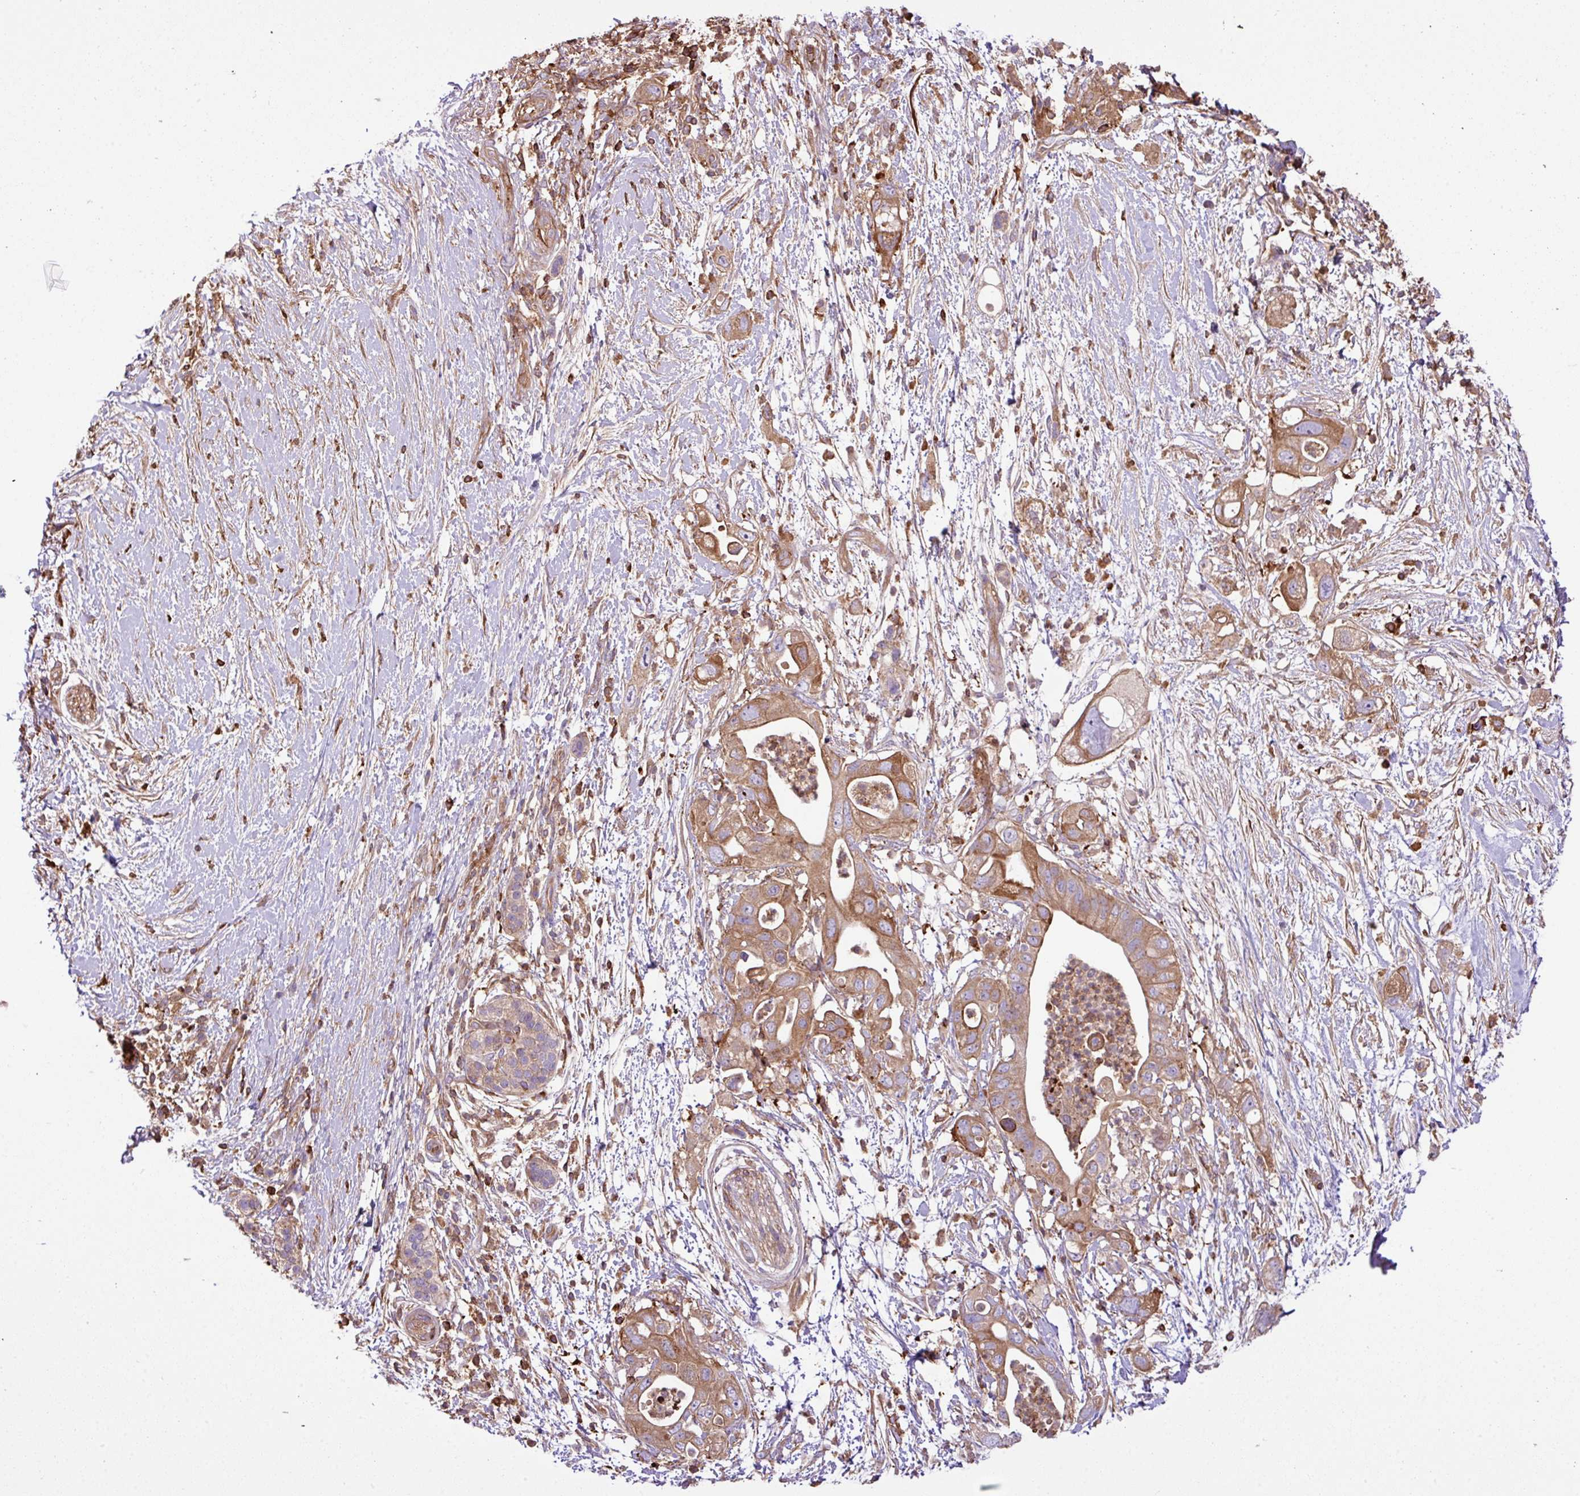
{"staining": {"intensity": "moderate", "quantity": ">75%", "location": "cytoplasmic/membranous"}, "tissue": "pancreatic cancer", "cell_type": "Tumor cells", "image_type": "cancer", "snomed": [{"axis": "morphology", "description": "Adenocarcinoma, NOS"}, {"axis": "topography", "description": "Pancreas"}], "caption": "This micrograph reveals immunohistochemistry staining of human pancreatic adenocarcinoma, with medium moderate cytoplasmic/membranous staining in about >75% of tumor cells.", "gene": "PGAP6", "patient": {"sex": "female", "age": 72}}